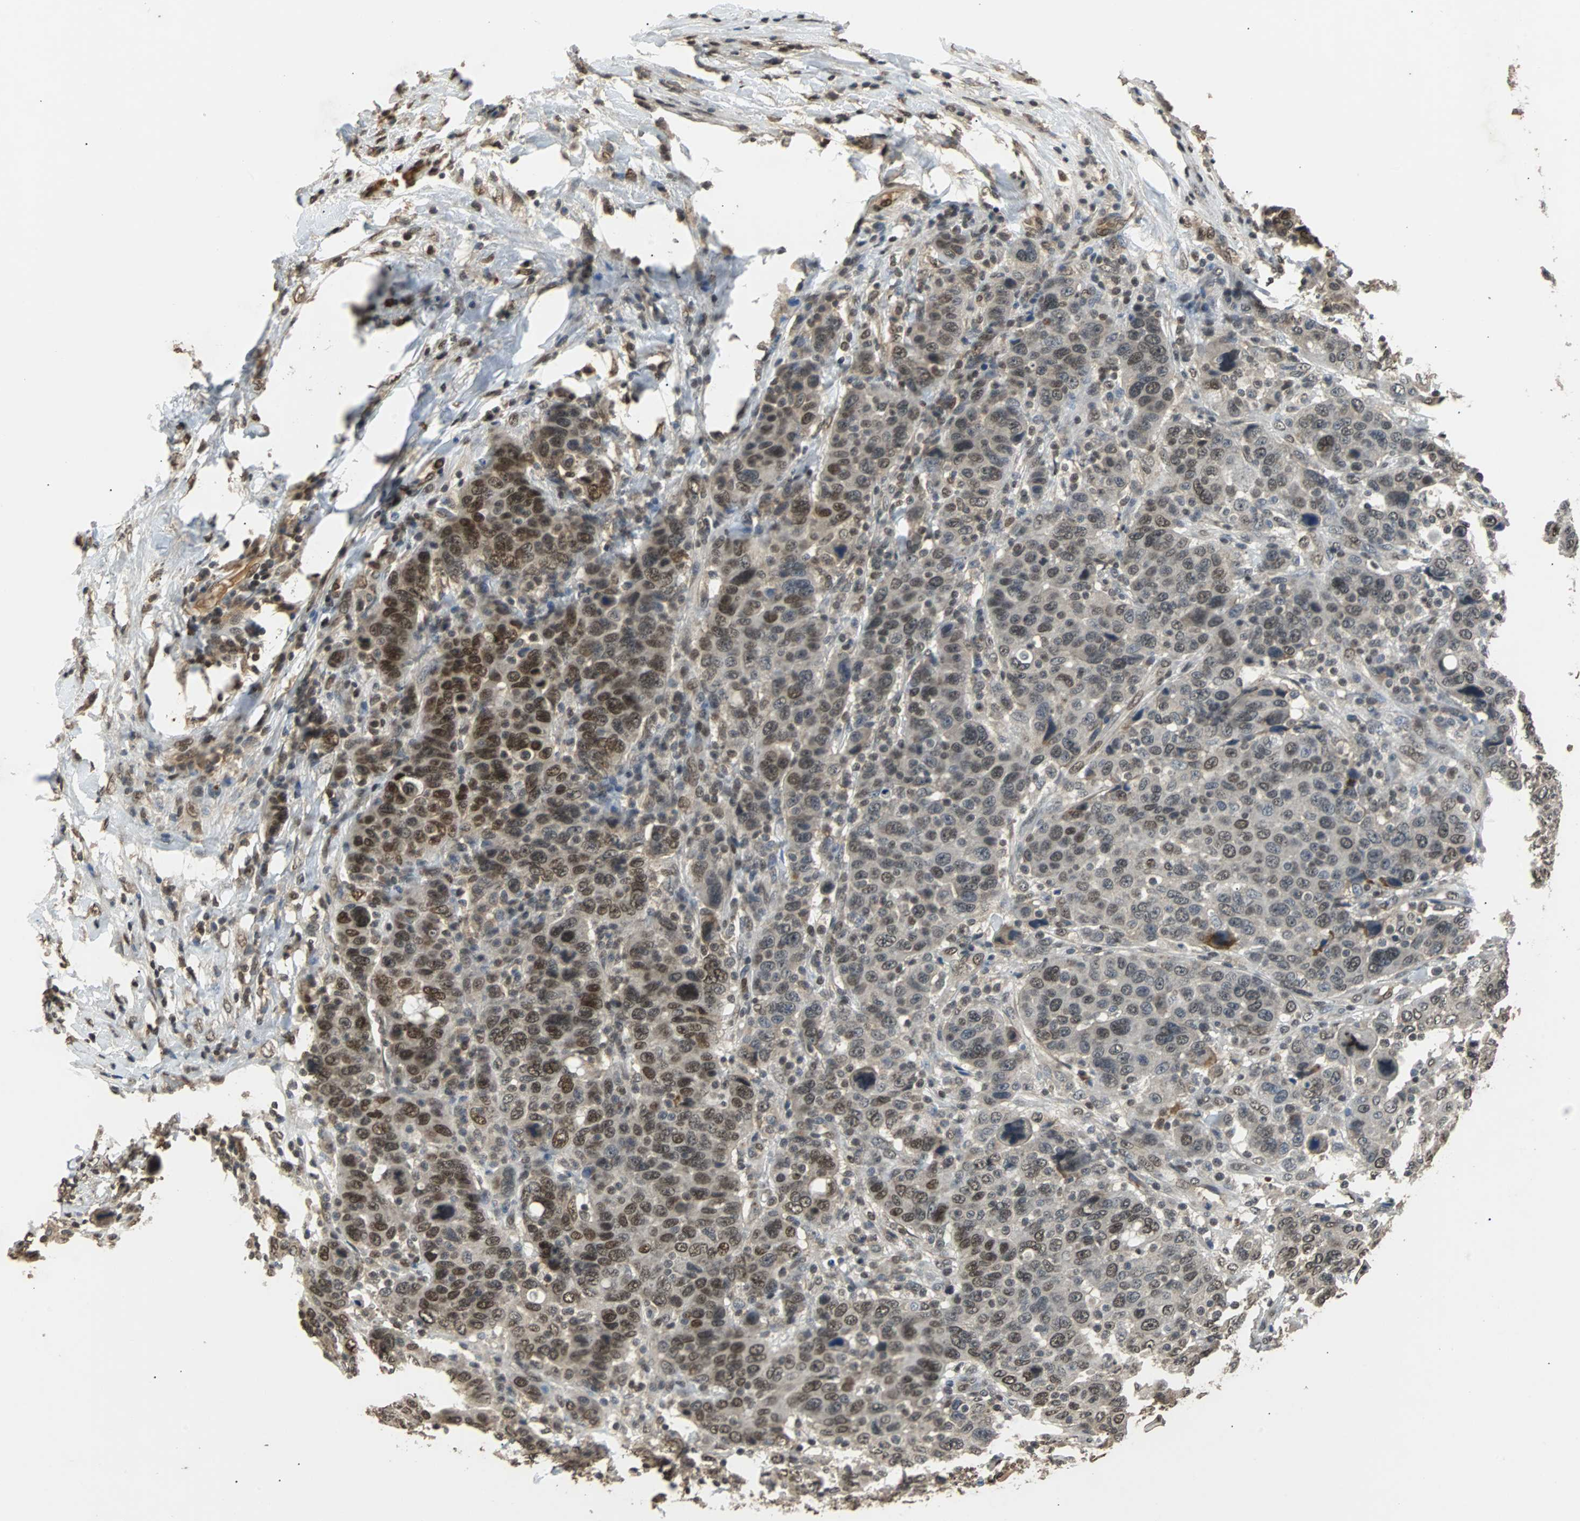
{"staining": {"intensity": "strong", "quantity": ">75%", "location": "nuclear"}, "tissue": "breast cancer", "cell_type": "Tumor cells", "image_type": "cancer", "snomed": [{"axis": "morphology", "description": "Duct carcinoma"}, {"axis": "topography", "description": "Breast"}], "caption": "IHC histopathology image of human intraductal carcinoma (breast) stained for a protein (brown), which displays high levels of strong nuclear staining in about >75% of tumor cells.", "gene": "PHC1", "patient": {"sex": "female", "age": 37}}